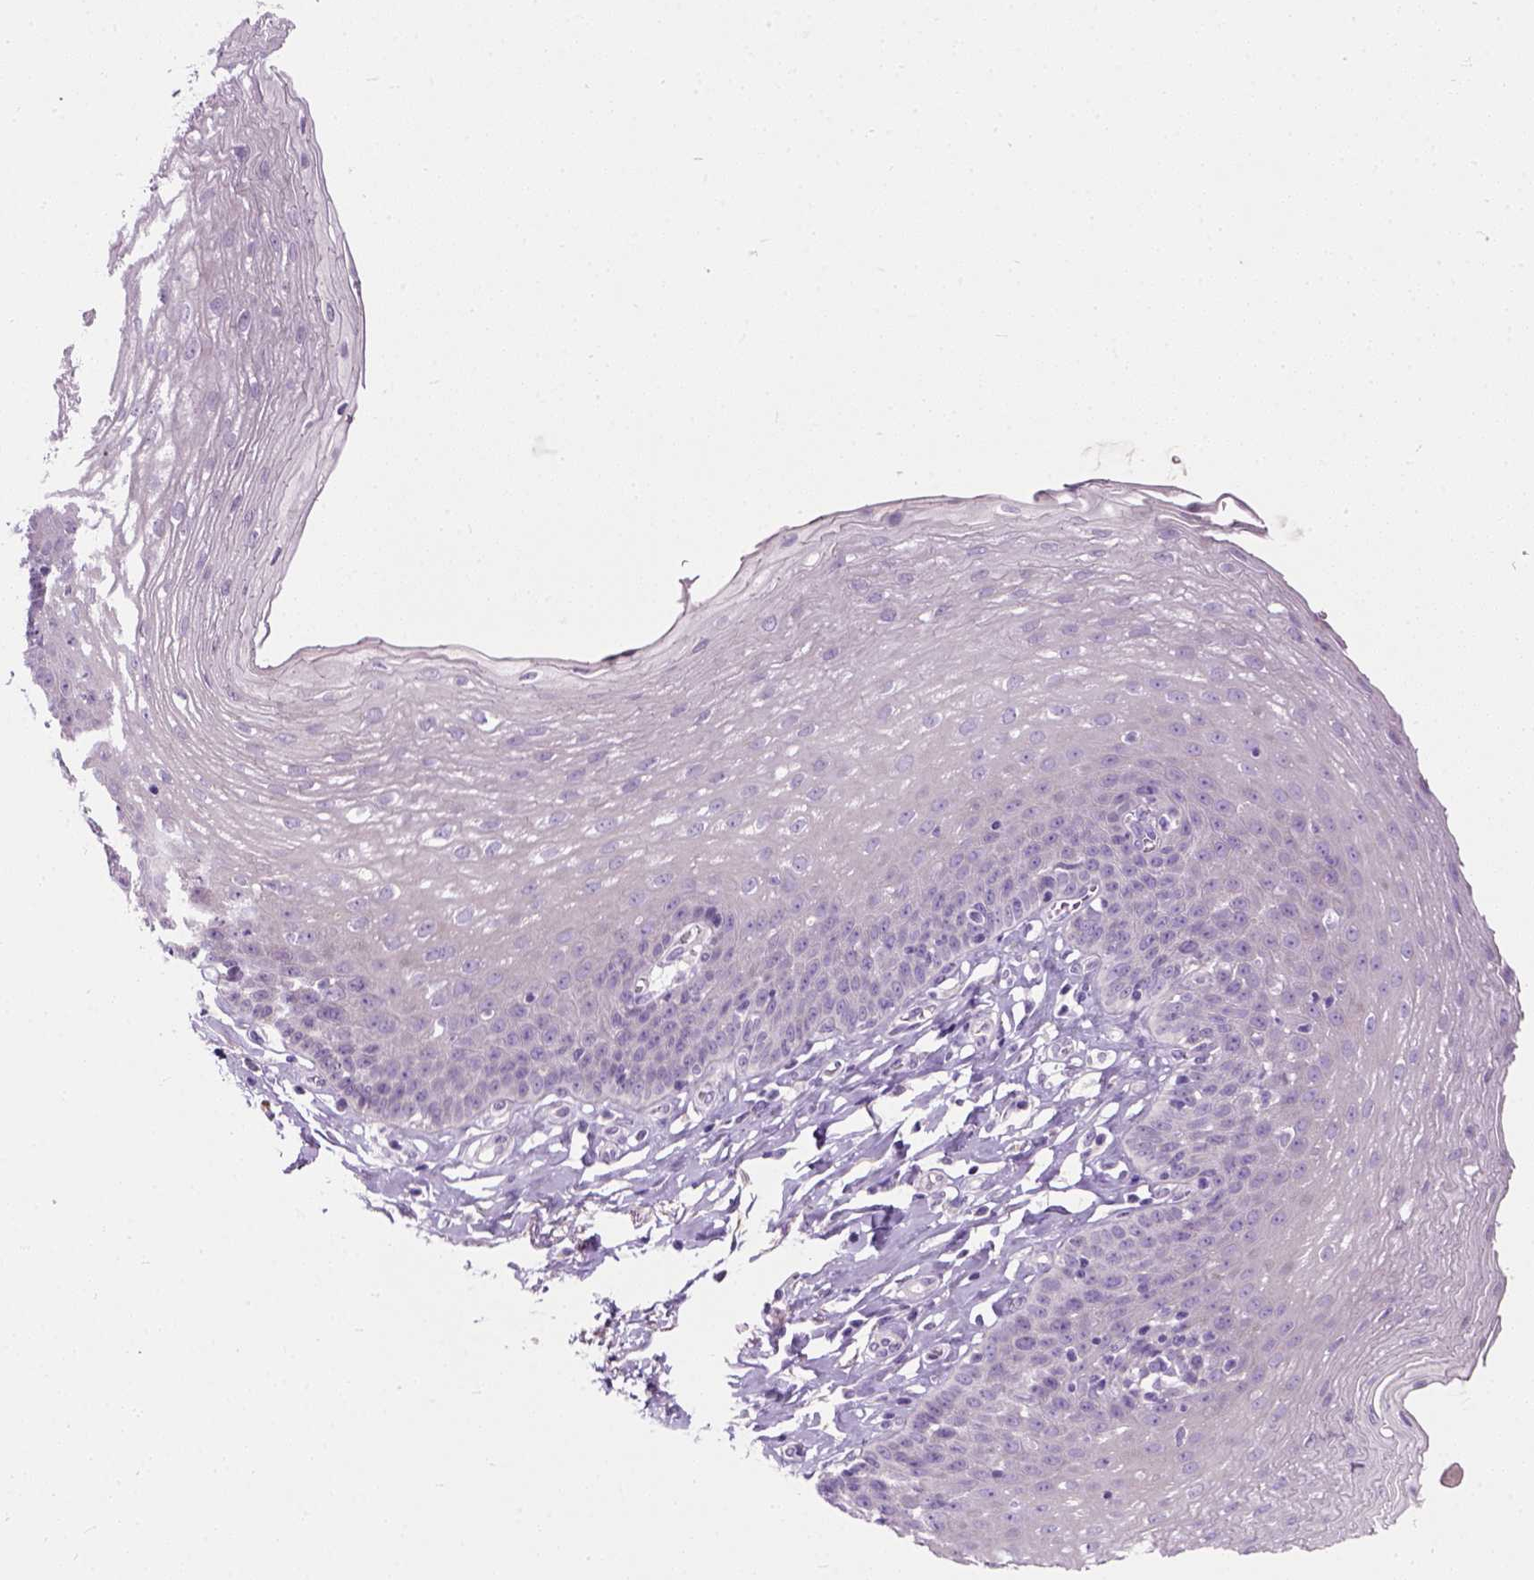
{"staining": {"intensity": "negative", "quantity": "none", "location": "none"}, "tissue": "esophagus", "cell_type": "Squamous epithelial cells", "image_type": "normal", "snomed": [{"axis": "morphology", "description": "Normal tissue, NOS"}, {"axis": "topography", "description": "Esophagus"}], "caption": "Squamous epithelial cells show no significant expression in normal esophagus.", "gene": "TRIM72", "patient": {"sex": "female", "age": 81}}